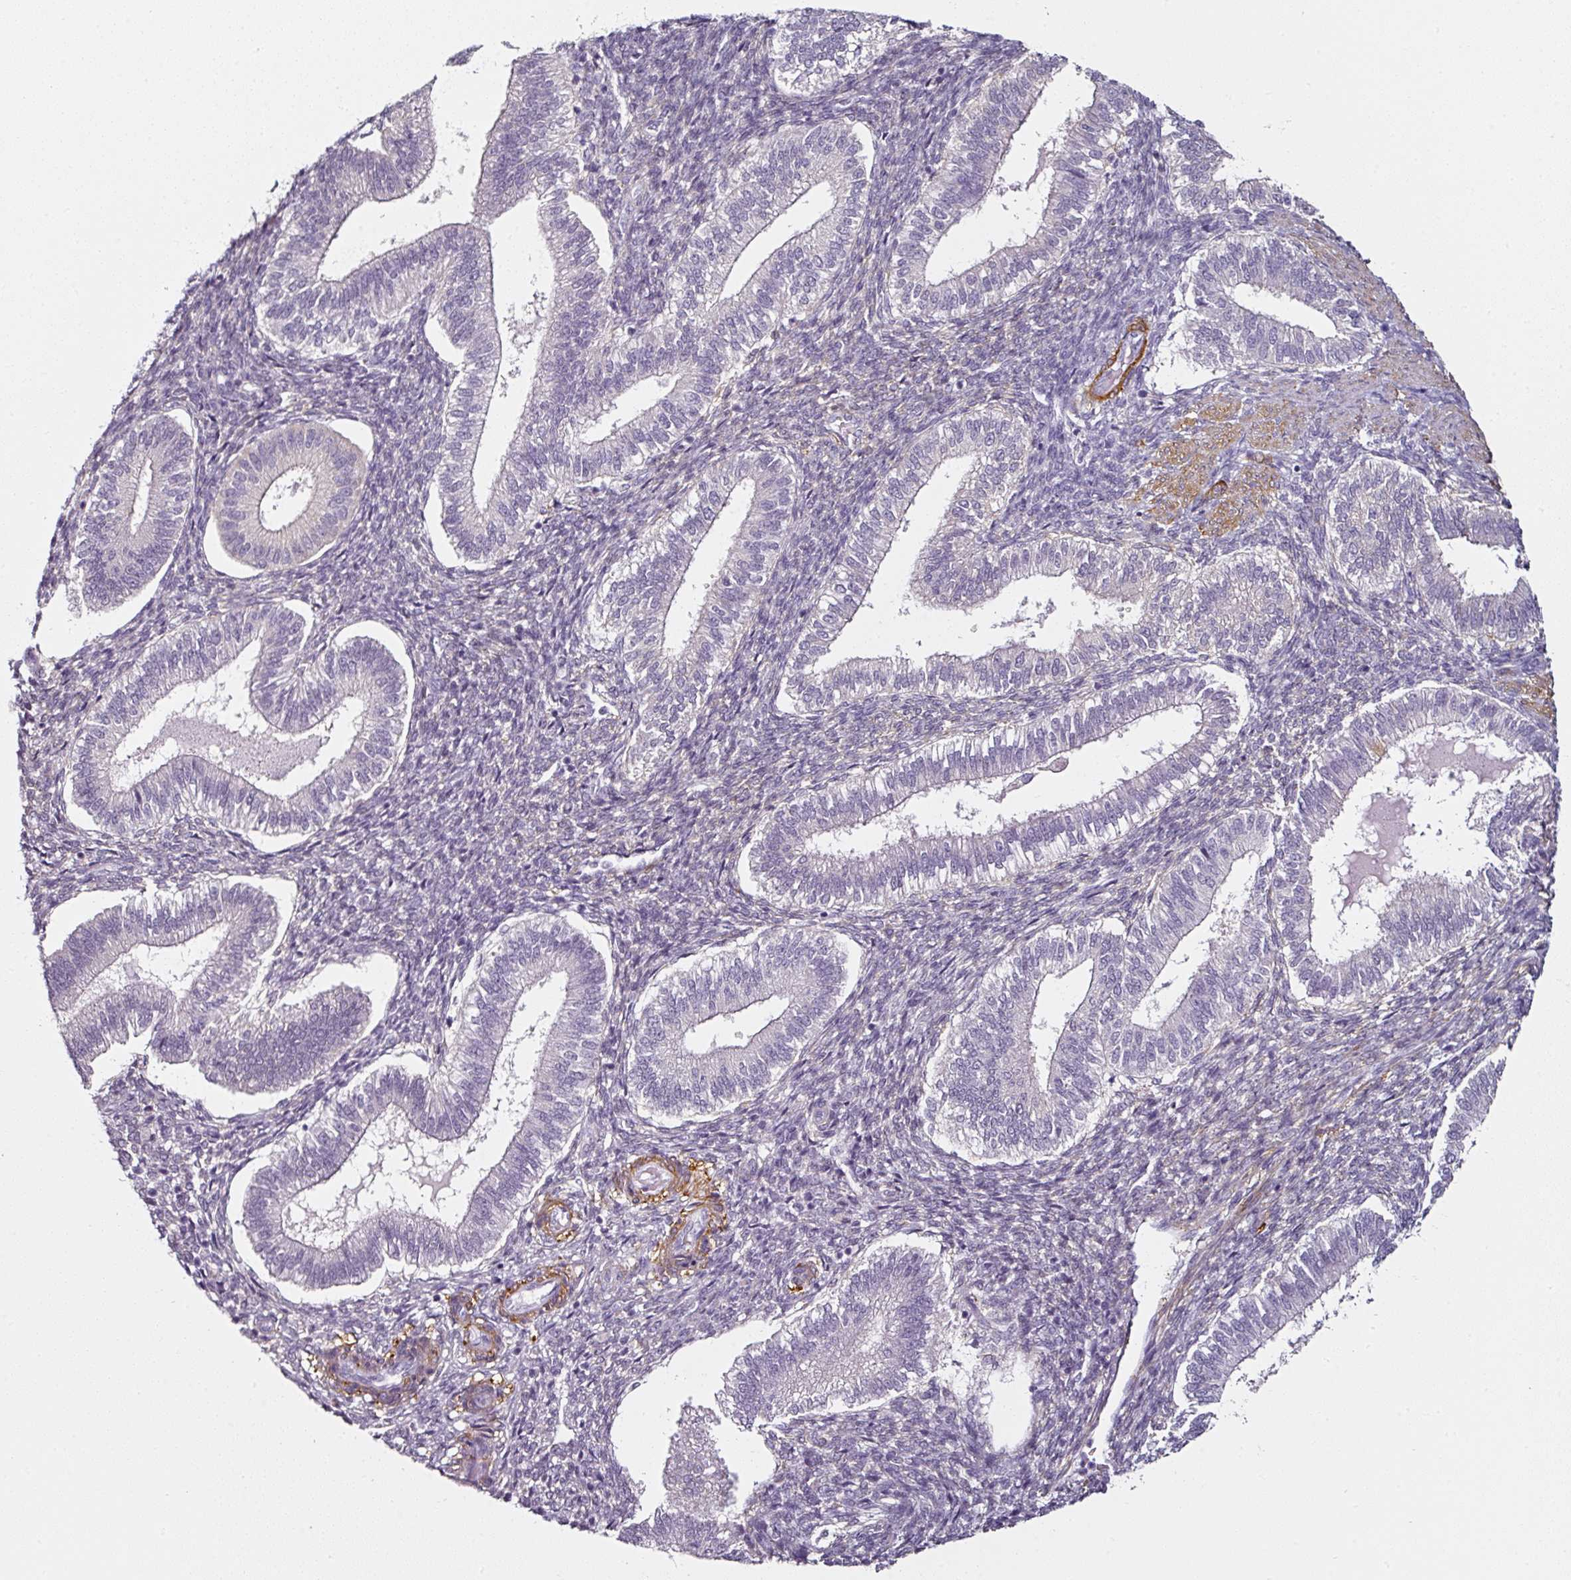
{"staining": {"intensity": "negative", "quantity": "none", "location": "none"}, "tissue": "endometrium", "cell_type": "Cells in endometrial stroma", "image_type": "normal", "snomed": [{"axis": "morphology", "description": "Normal tissue, NOS"}, {"axis": "topography", "description": "Endometrium"}], "caption": "Unremarkable endometrium was stained to show a protein in brown. There is no significant expression in cells in endometrial stroma. (DAB (3,3'-diaminobenzidine) immunohistochemistry (IHC) visualized using brightfield microscopy, high magnification).", "gene": "CAP2", "patient": {"sex": "female", "age": 25}}